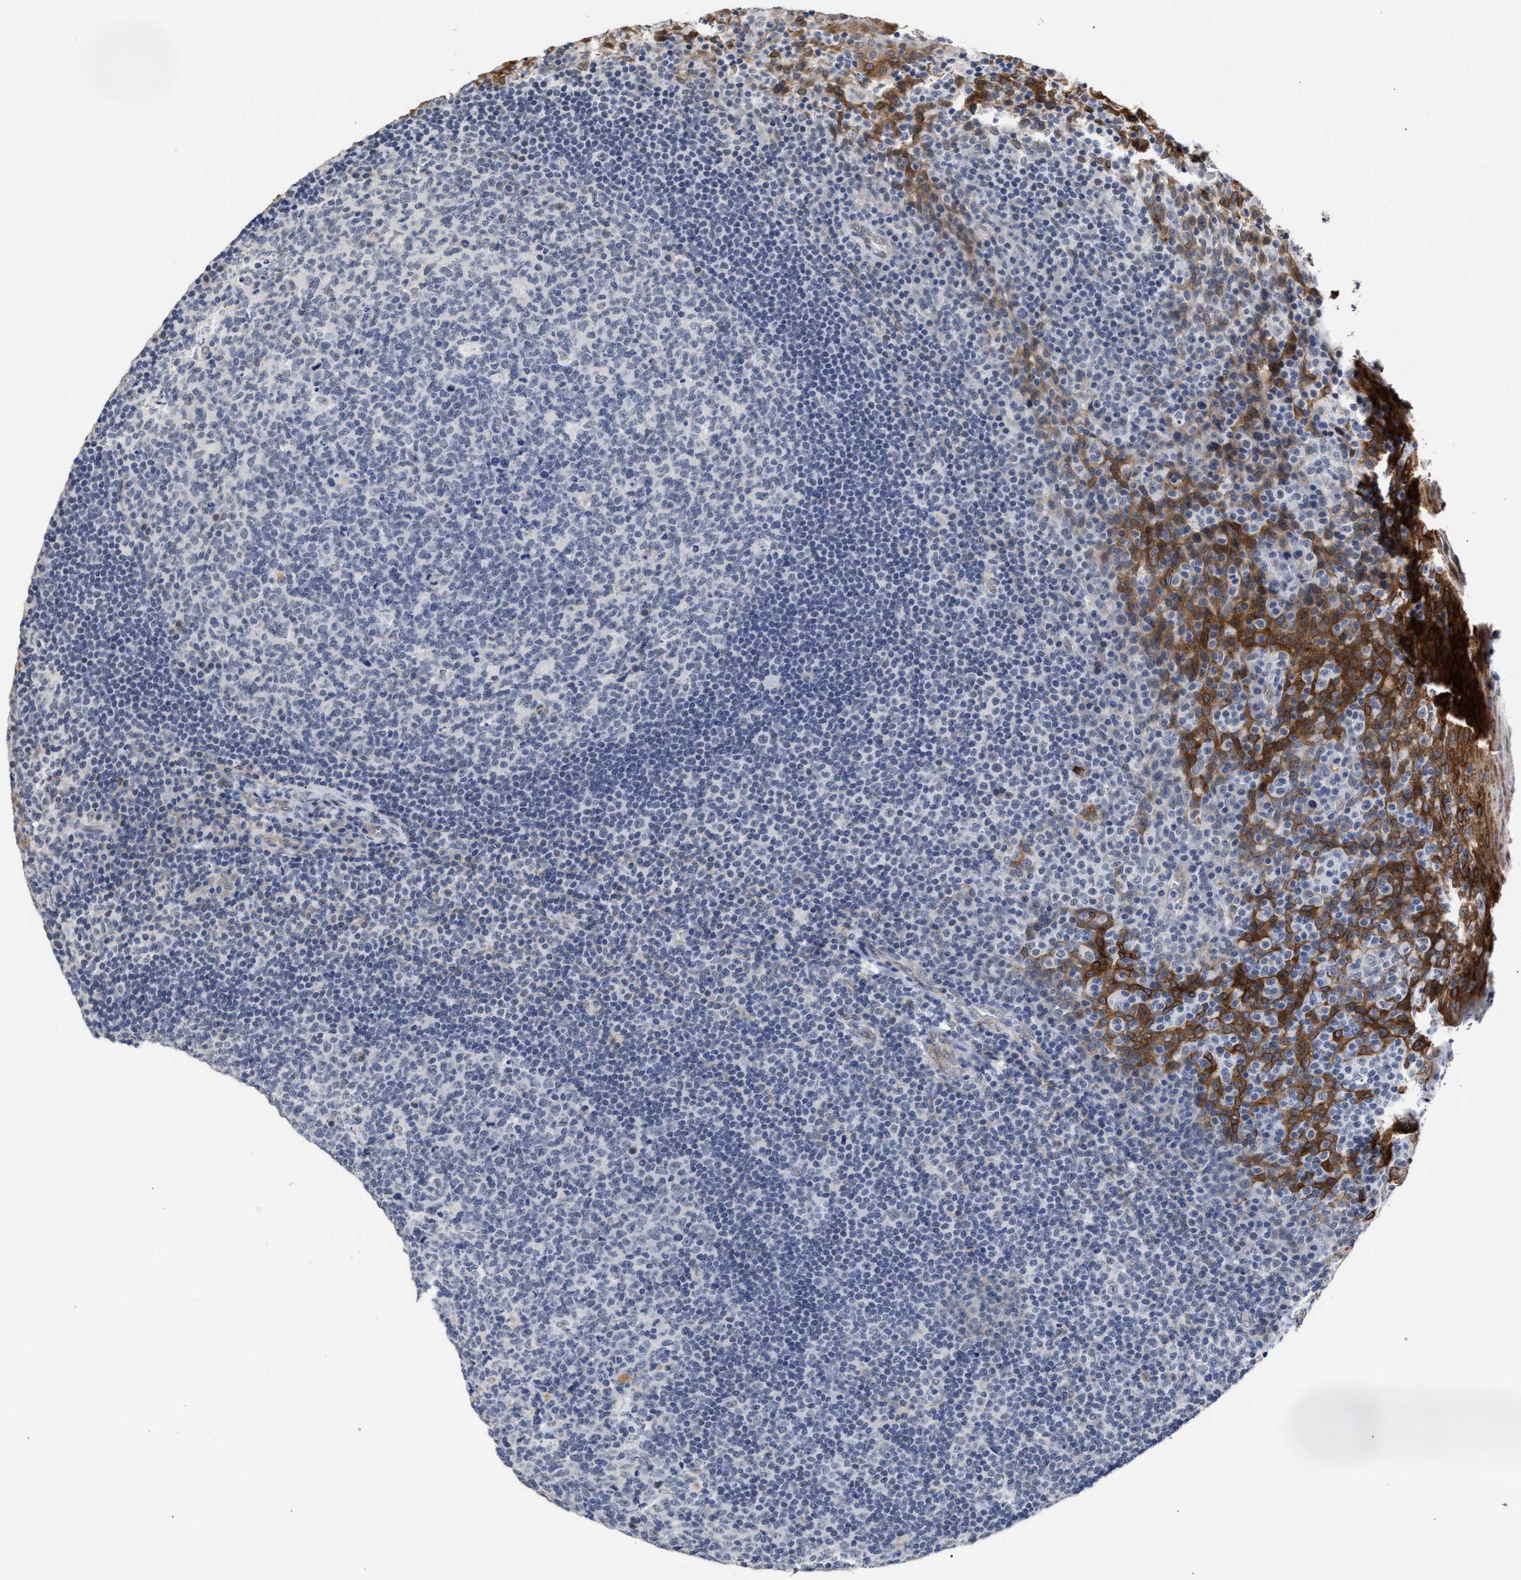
{"staining": {"intensity": "negative", "quantity": "none", "location": "none"}, "tissue": "tonsil", "cell_type": "Germinal center cells", "image_type": "normal", "snomed": [{"axis": "morphology", "description": "Normal tissue, NOS"}, {"axis": "topography", "description": "Tonsil"}], "caption": "This is a histopathology image of IHC staining of unremarkable tonsil, which shows no expression in germinal center cells. (Brightfield microscopy of DAB (3,3'-diaminobenzidine) IHC at high magnification).", "gene": "AHNAK2", "patient": {"sex": "male", "age": 17}}